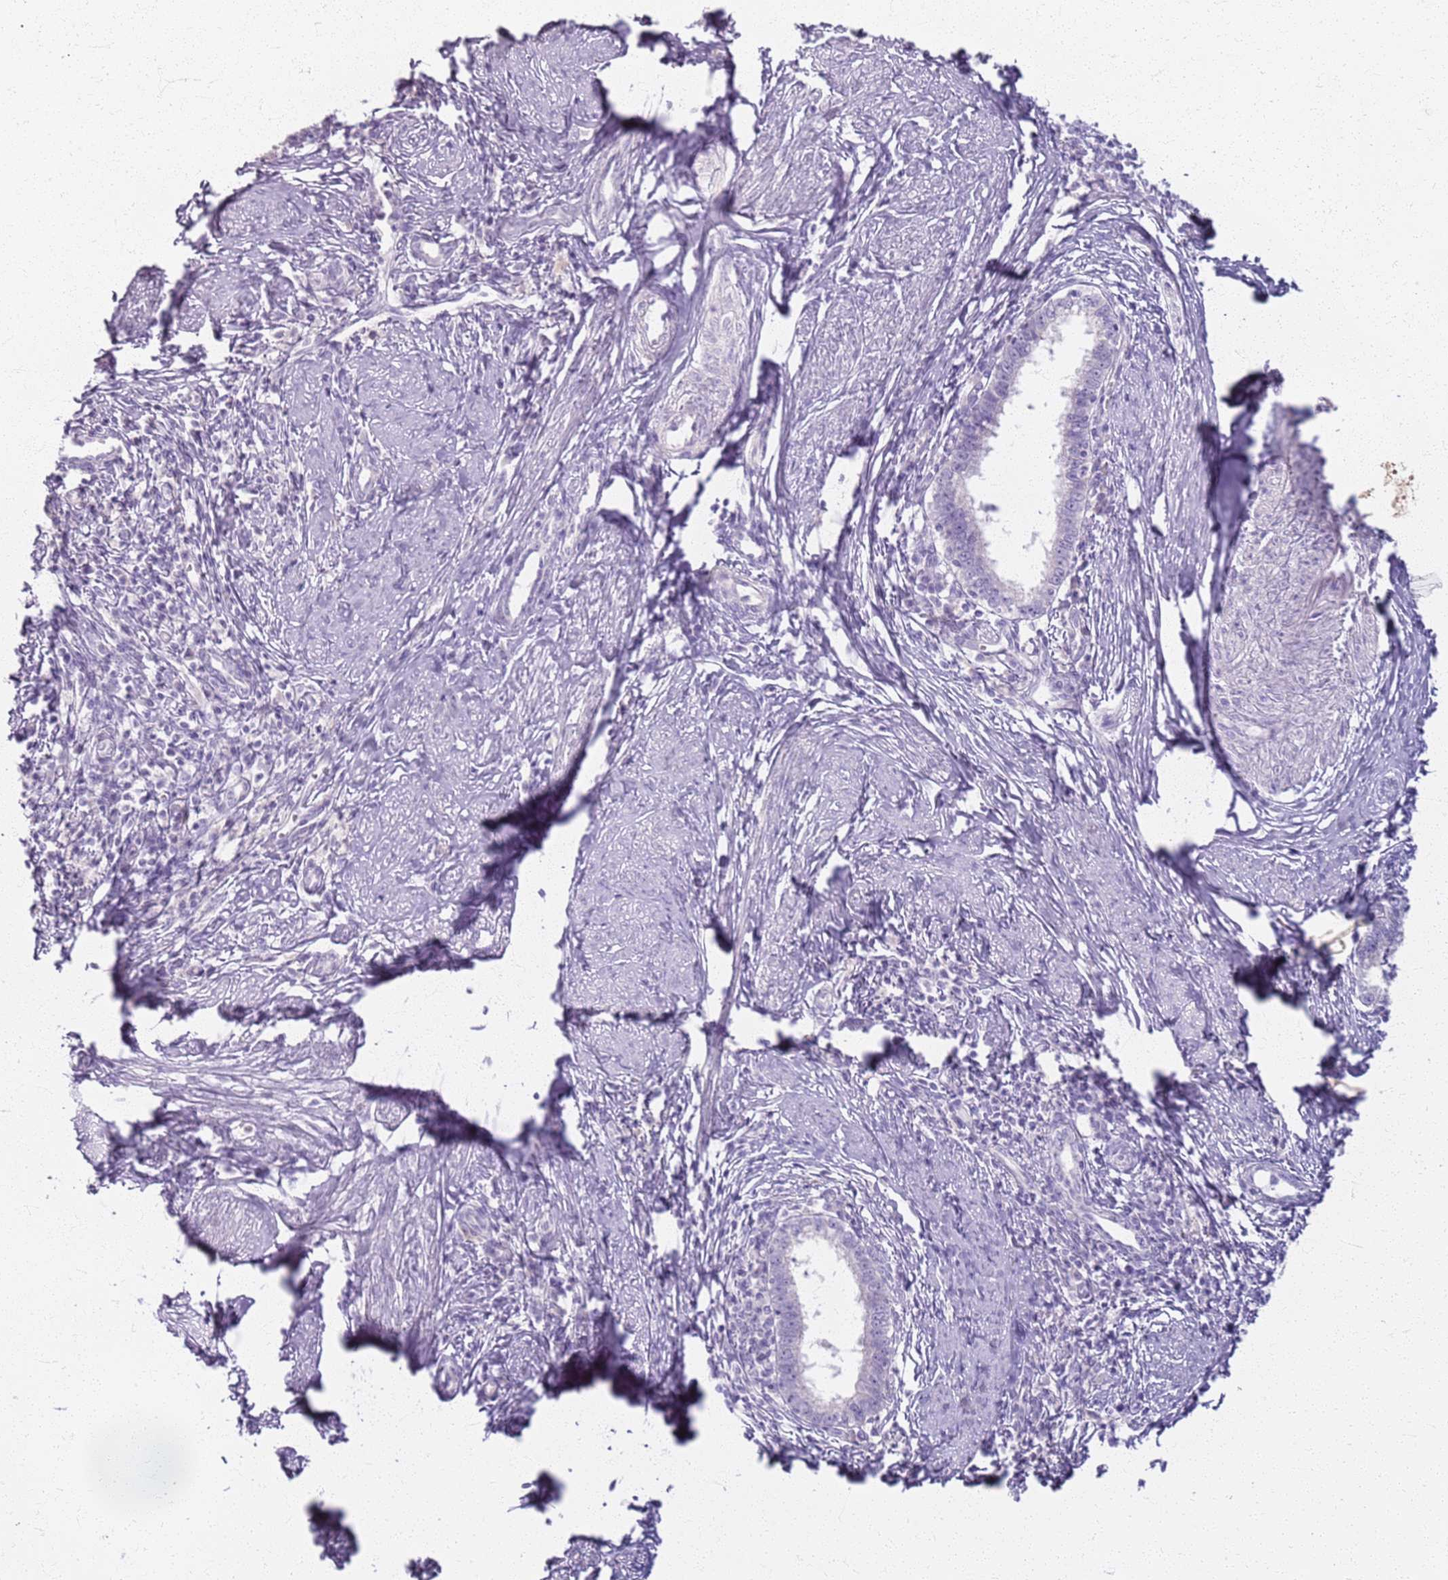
{"staining": {"intensity": "negative", "quantity": "none", "location": "none"}, "tissue": "cervical cancer", "cell_type": "Tumor cells", "image_type": "cancer", "snomed": [{"axis": "morphology", "description": "Adenocarcinoma, NOS"}, {"axis": "topography", "description": "Cervix"}], "caption": "The micrograph displays no staining of tumor cells in adenocarcinoma (cervical).", "gene": "CSRP3", "patient": {"sex": "female", "age": 36}}